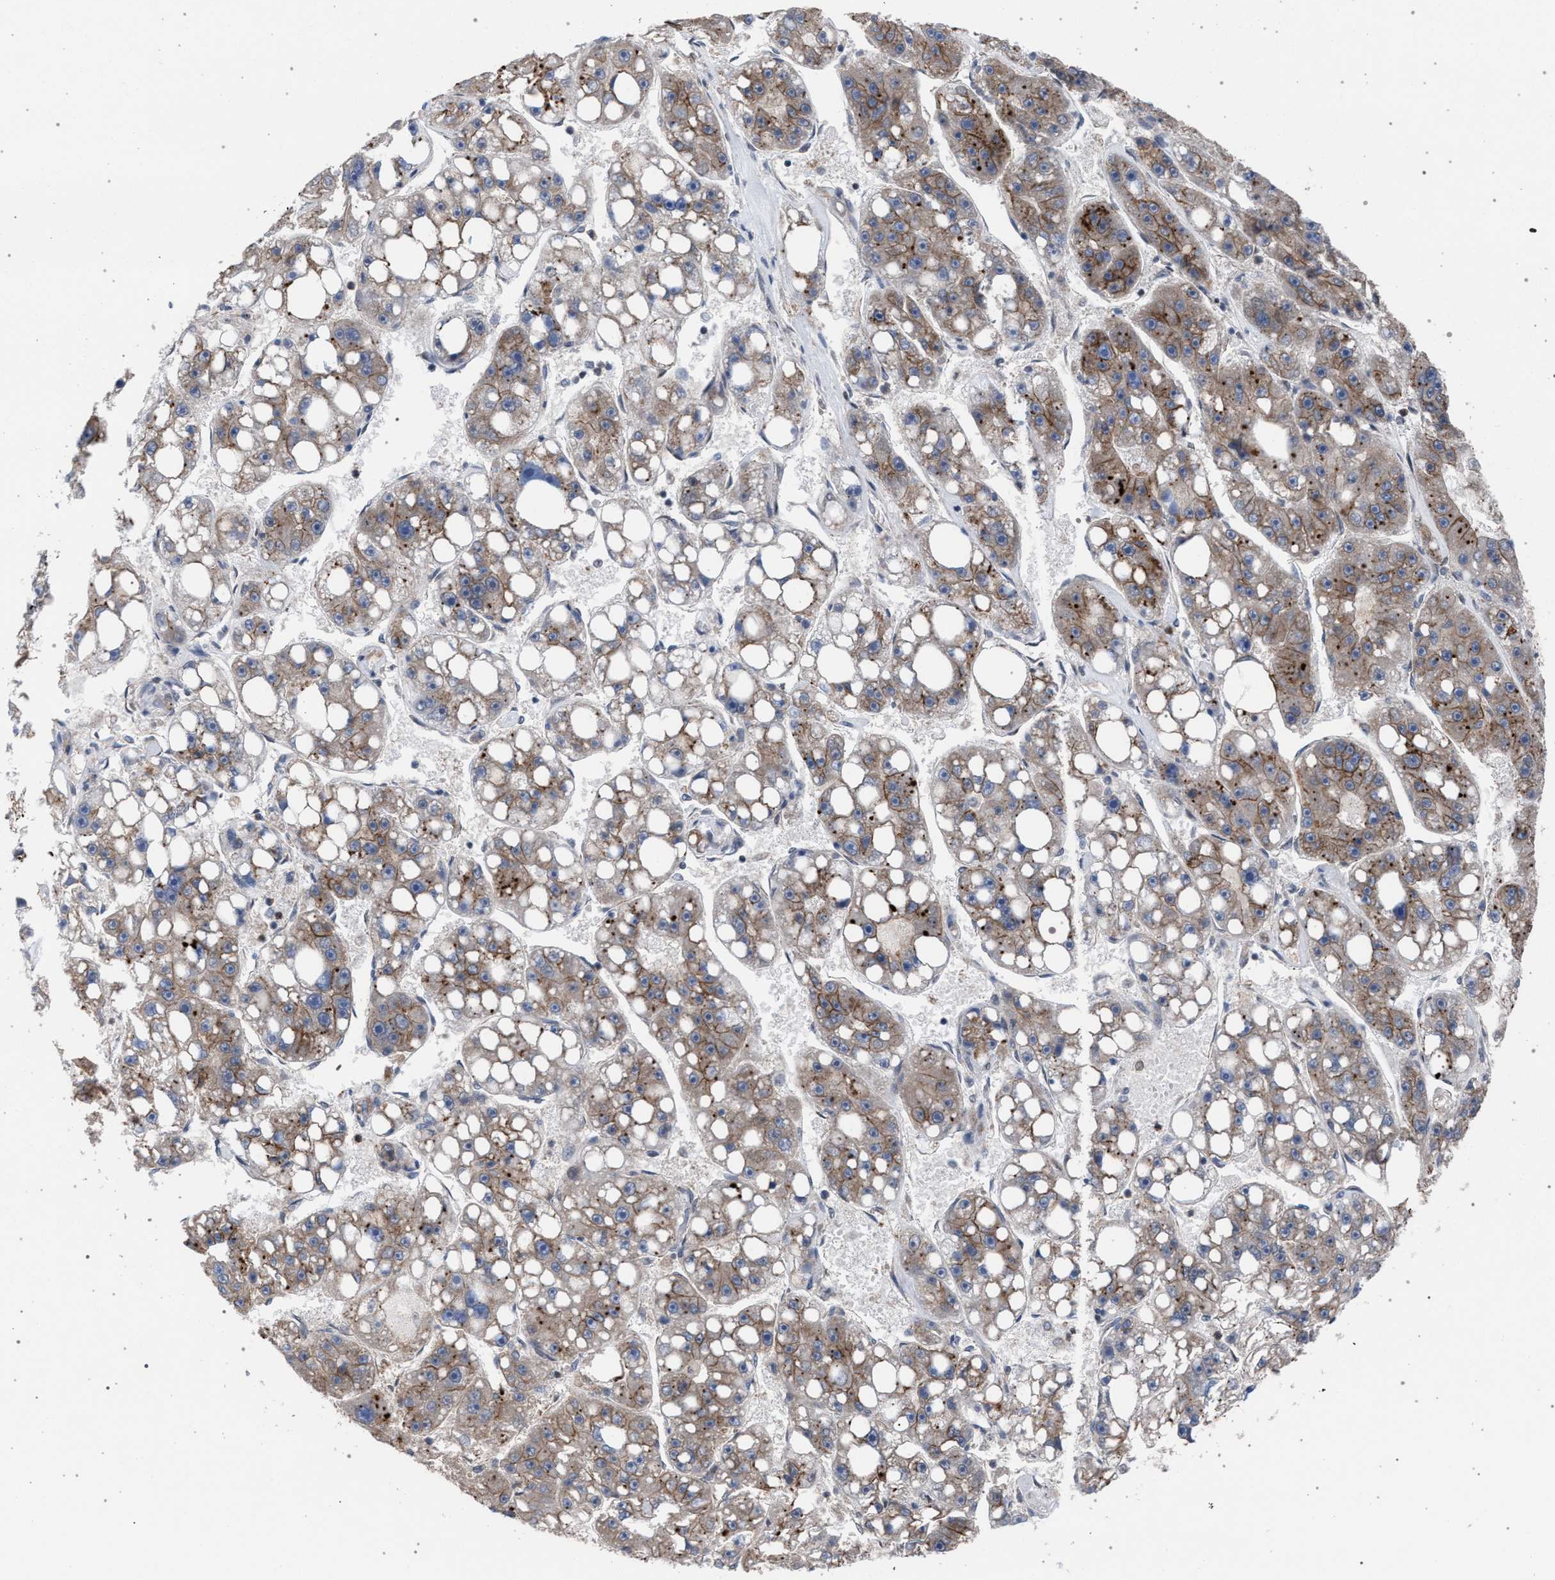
{"staining": {"intensity": "moderate", "quantity": "25%-75%", "location": "cytoplasmic/membranous"}, "tissue": "liver cancer", "cell_type": "Tumor cells", "image_type": "cancer", "snomed": [{"axis": "morphology", "description": "Carcinoma, Hepatocellular, NOS"}, {"axis": "topography", "description": "Liver"}], "caption": "Hepatocellular carcinoma (liver) stained with immunohistochemistry (IHC) shows moderate cytoplasmic/membranous expression in about 25%-75% of tumor cells.", "gene": "ARPC5L", "patient": {"sex": "female", "age": 61}}